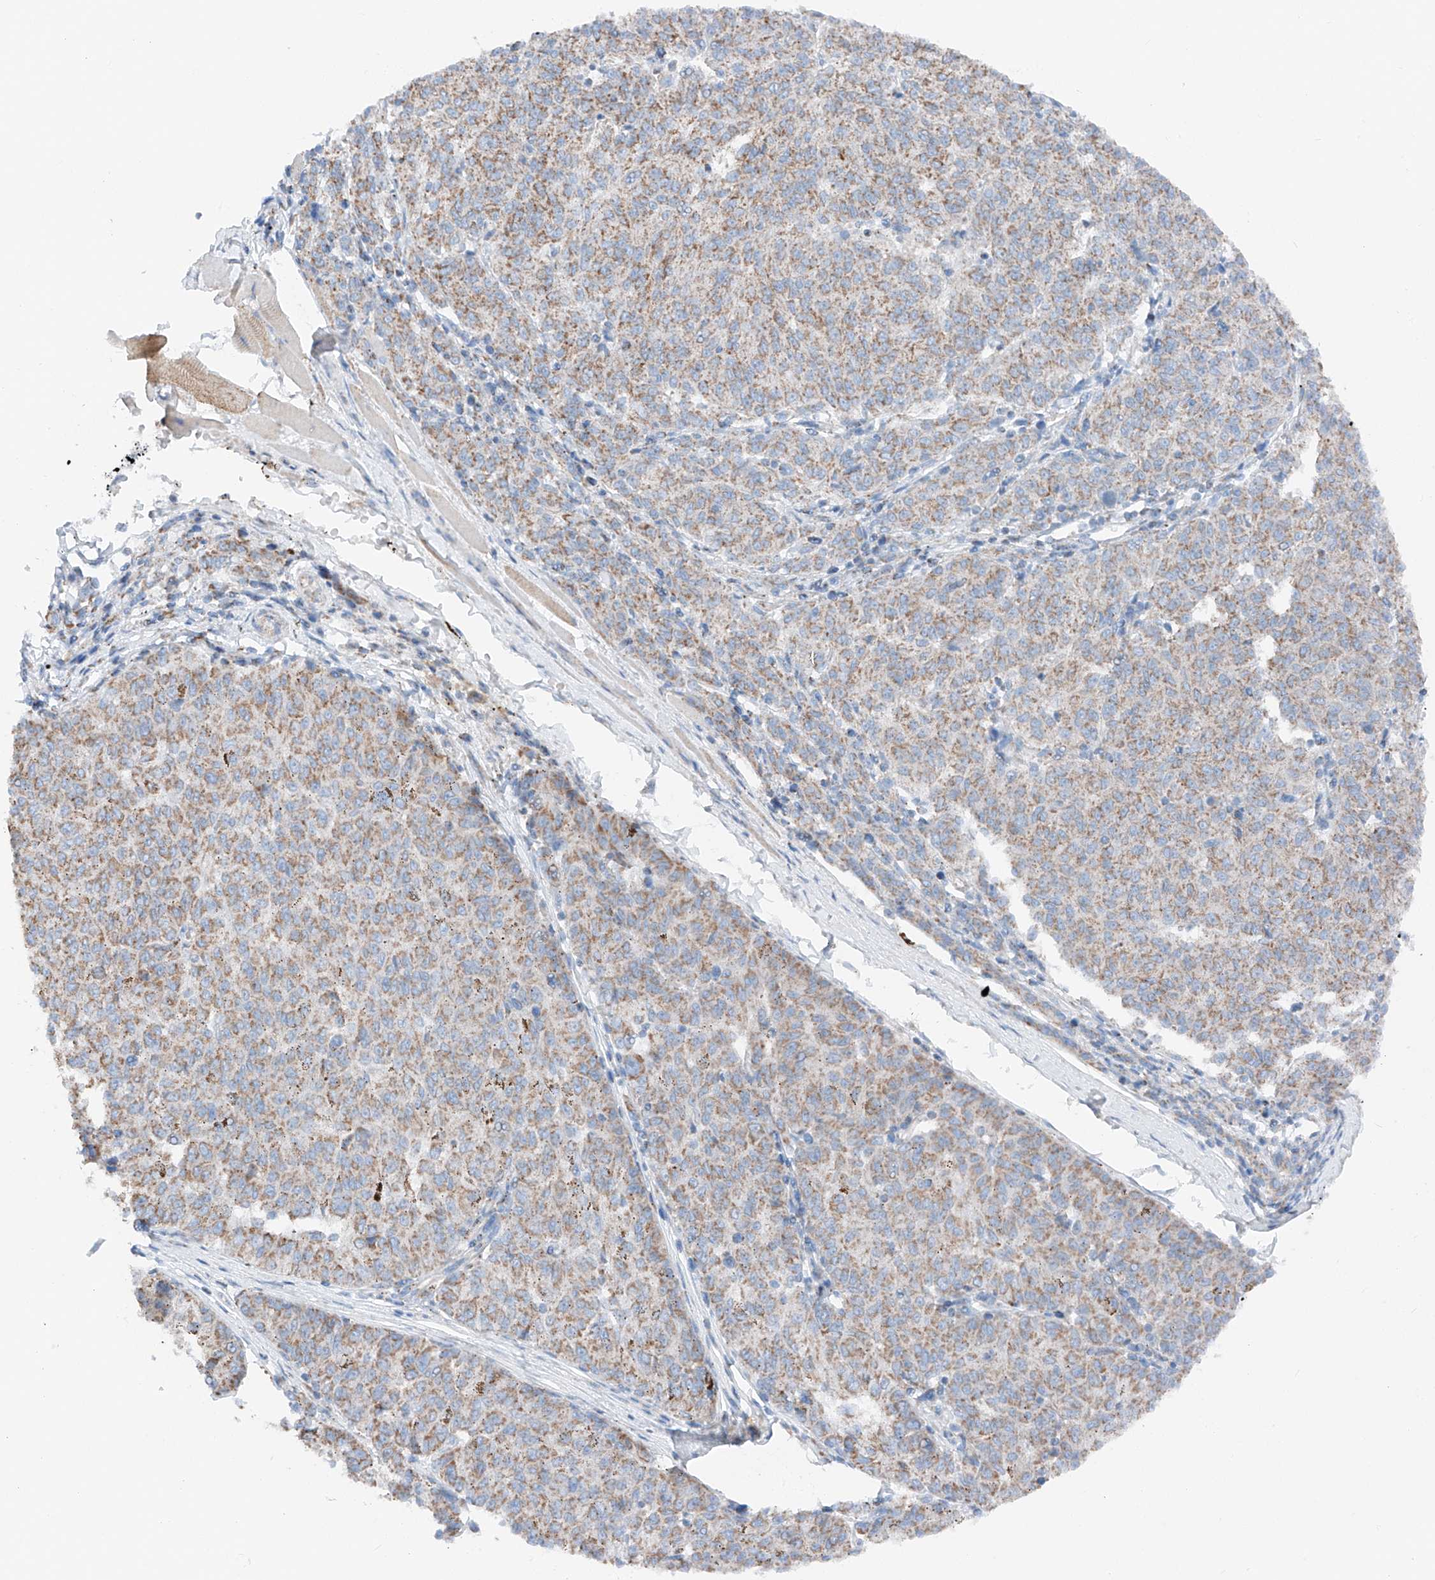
{"staining": {"intensity": "moderate", "quantity": ">75%", "location": "cytoplasmic/membranous"}, "tissue": "melanoma", "cell_type": "Tumor cells", "image_type": "cancer", "snomed": [{"axis": "morphology", "description": "Malignant melanoma, NOS"}, {"axis": "topography", "description": "Skin"}], "caption": "Human melanoma stained with a protein marker displays moderate staining in tumor cells.", "gene": "MRAP", "patient": {"sex": "female", "age": 72}}